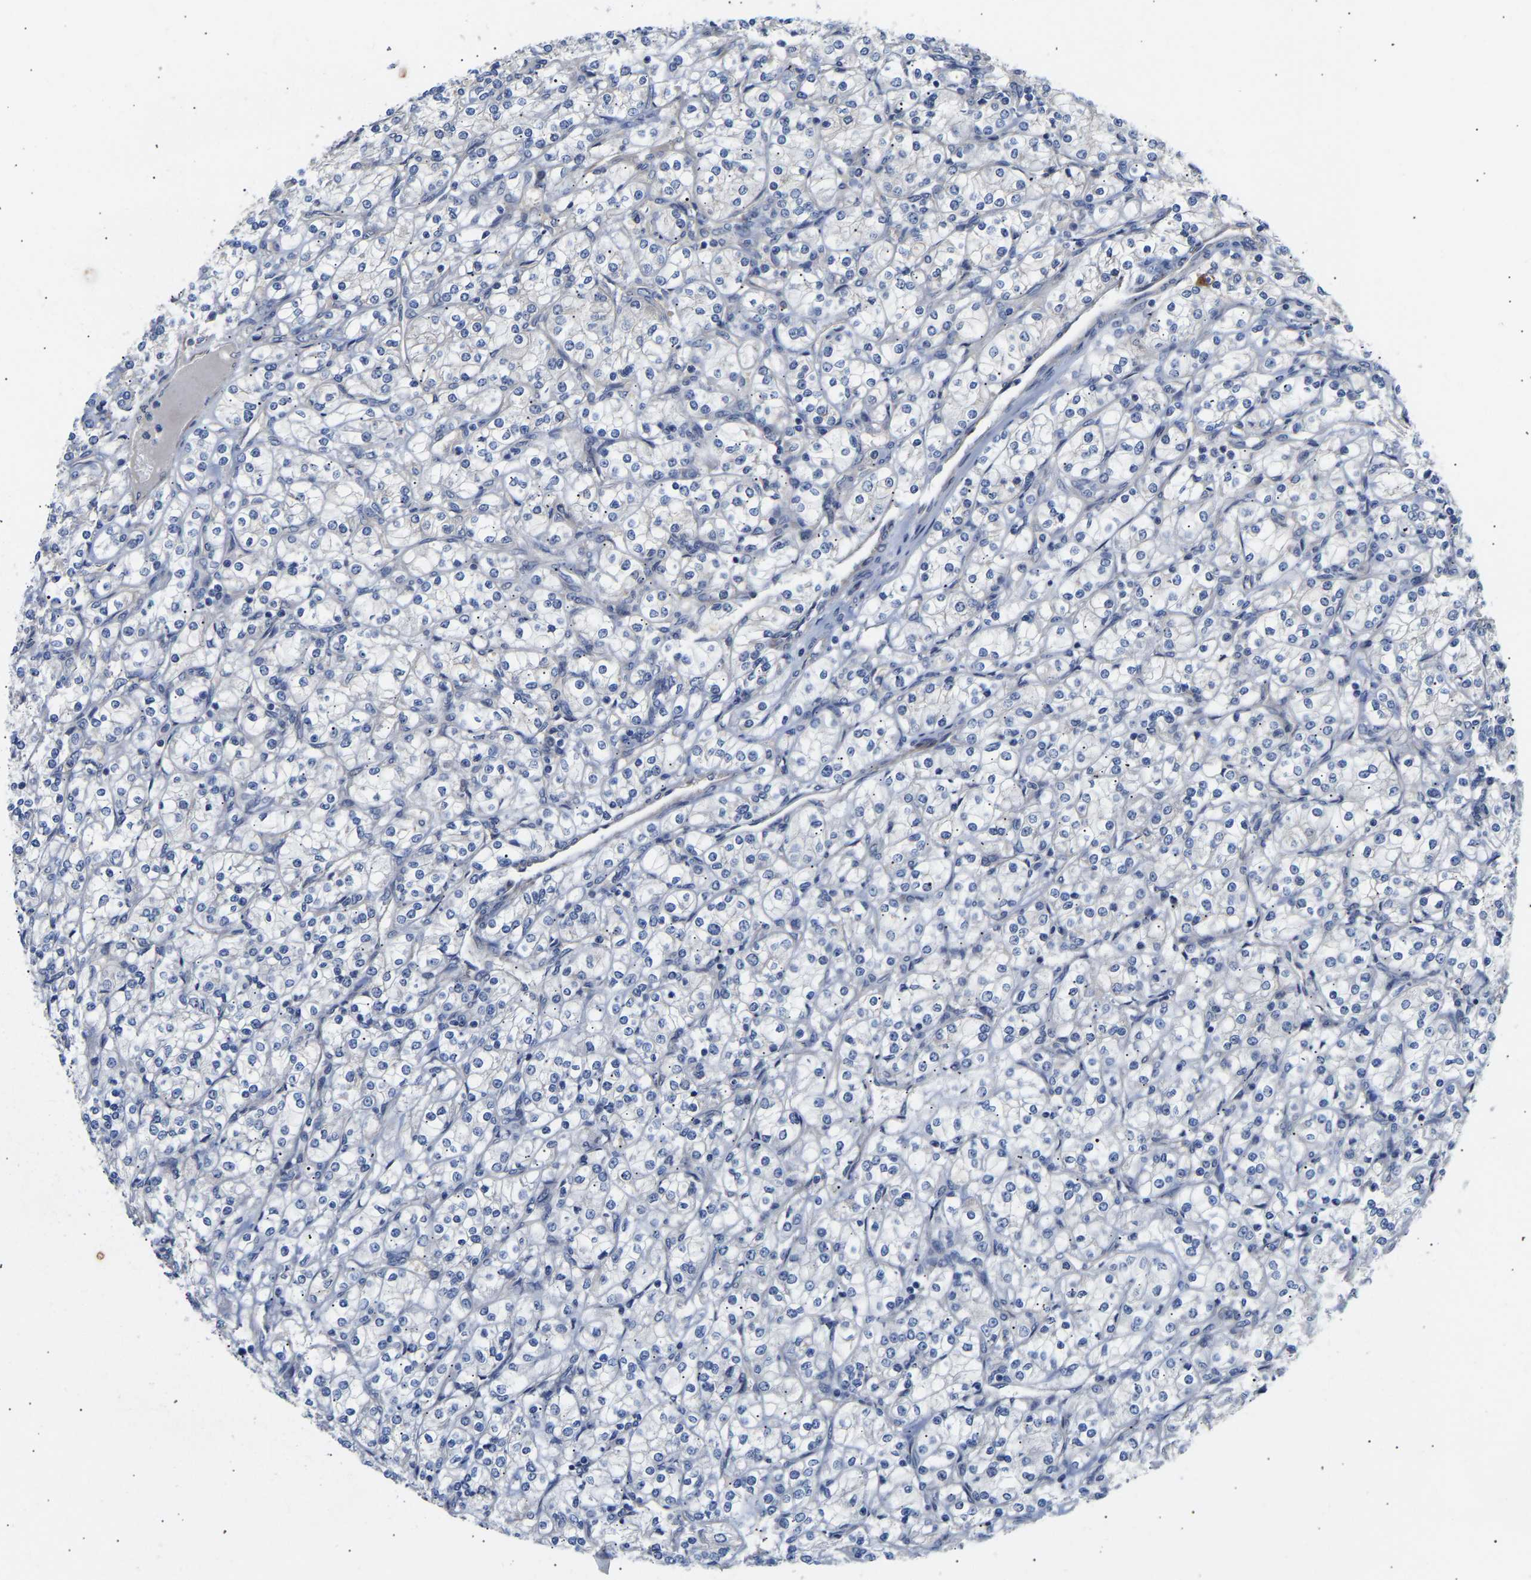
{"staining": {"intensity": "negative", "quantity": "none", "location": "none"}, "tissue": "renal cancer", "cell_type": "Tumor cells", "image_type": "cancer", "snomed": [{"axis": "morphology", "description": "Adenocarcinoma, NOS"}, {"axis": "topography", "description": "Kidney"}], "caption": "DAB (3,3'-diaminobenzidine) immunohistochemical staining of human renal cancer (adenocarcinoma) exhibits no significant positivity in tumor cells.", "gene": "KASH5", "patient": {"sex": "male", "age": 77}}